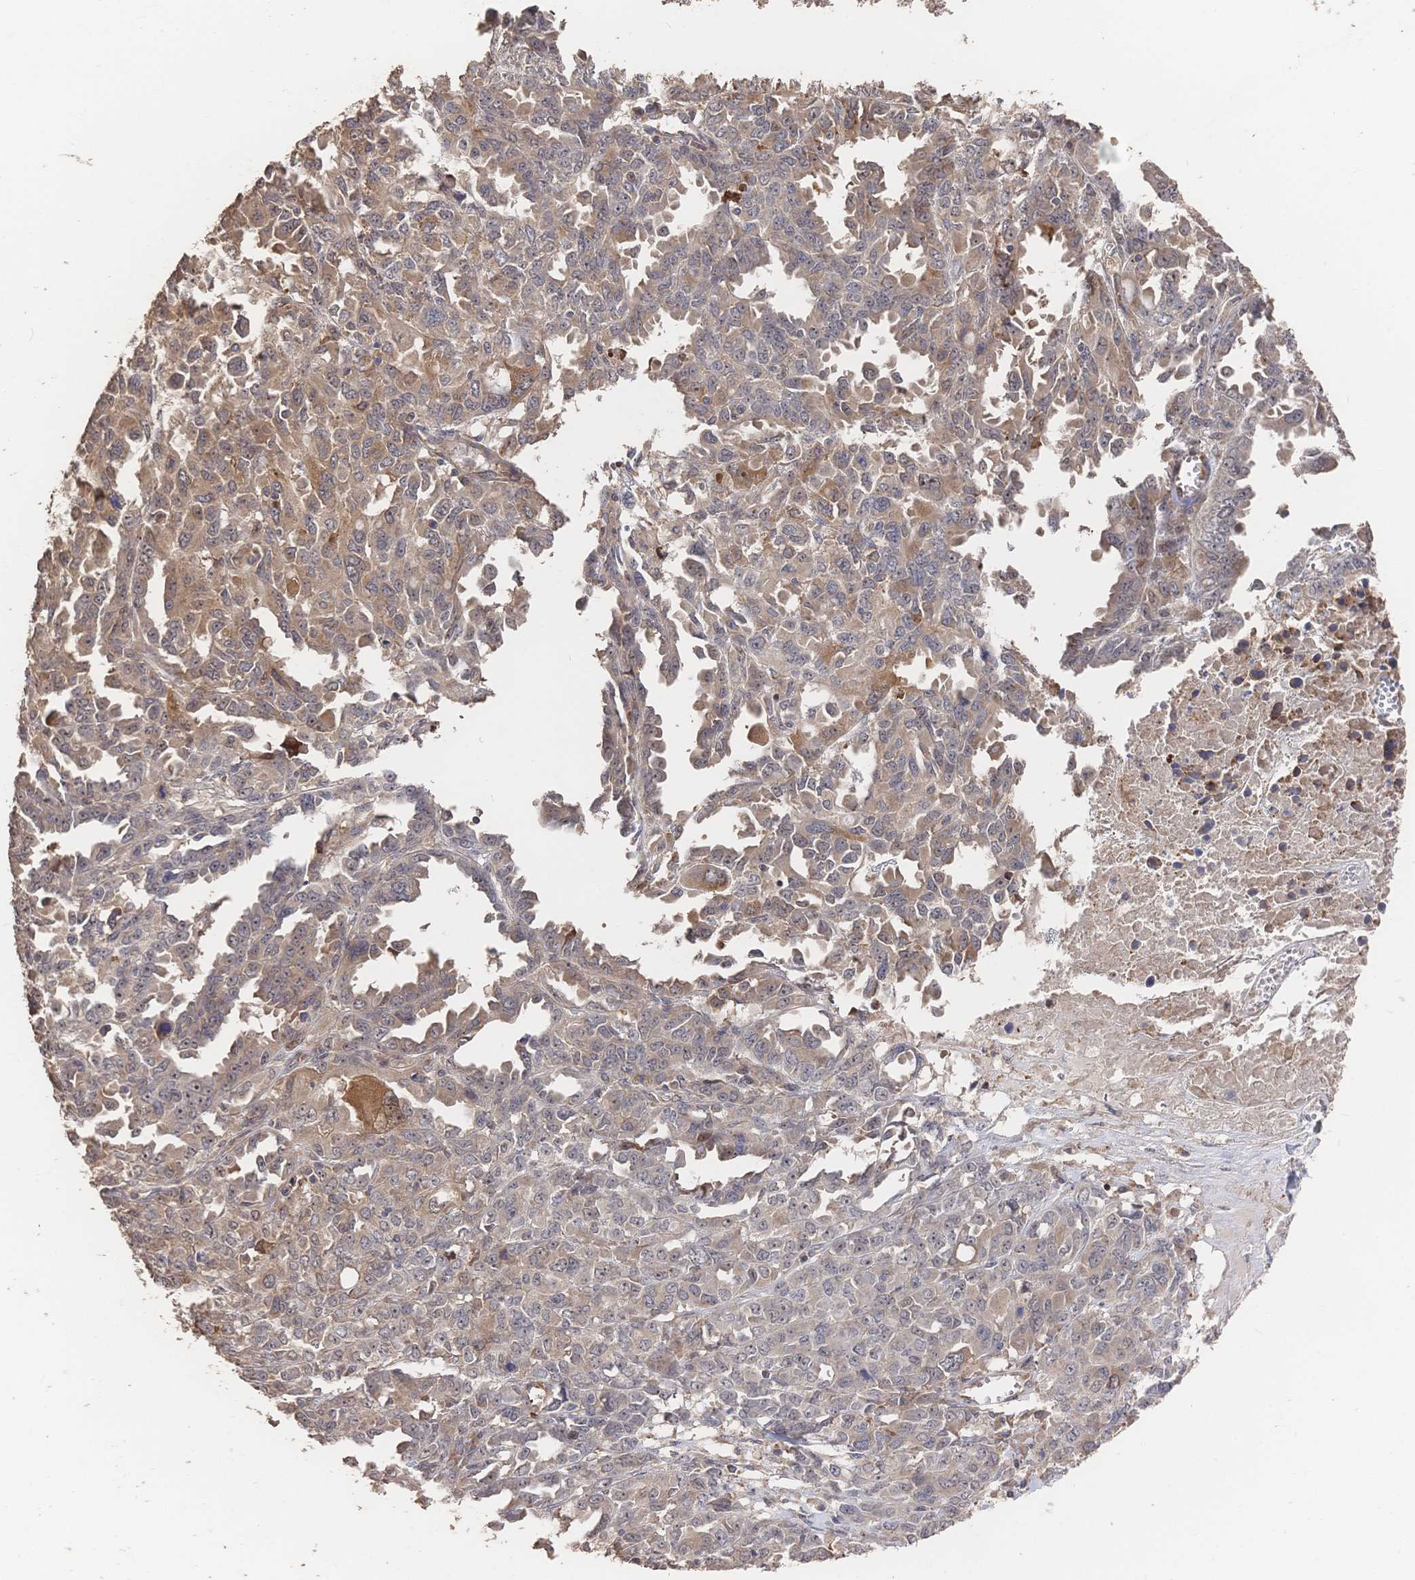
{"staining": {"intensity": "weak", "quantity": "25%-75%", "location": "cytoplasmic/membranous,nuclear"}, "tissue": "ovarian cancer", "cell_type": "Tumor cells", "image_type": "cancer", "snomed": [{"axis": "morphology", "description": "Adenocarcinoma, NOS"}, {"axis": "morphology", "description": "Carcinoma, endometroid"}, {"axis": "topography", "description": "Ovary"}], "caption": "IHC (DAB (3,3'-diaminobenzidine)) staining of human ovarian adenocarcinoma reveals weak cytoplasmic/membranous and nuclear protein expression in about 25%-75% of tumor cells. Nuclei are stained in blue.", "gene": "DNAJA4", "patient": {"sex": "female", "age": 72}}